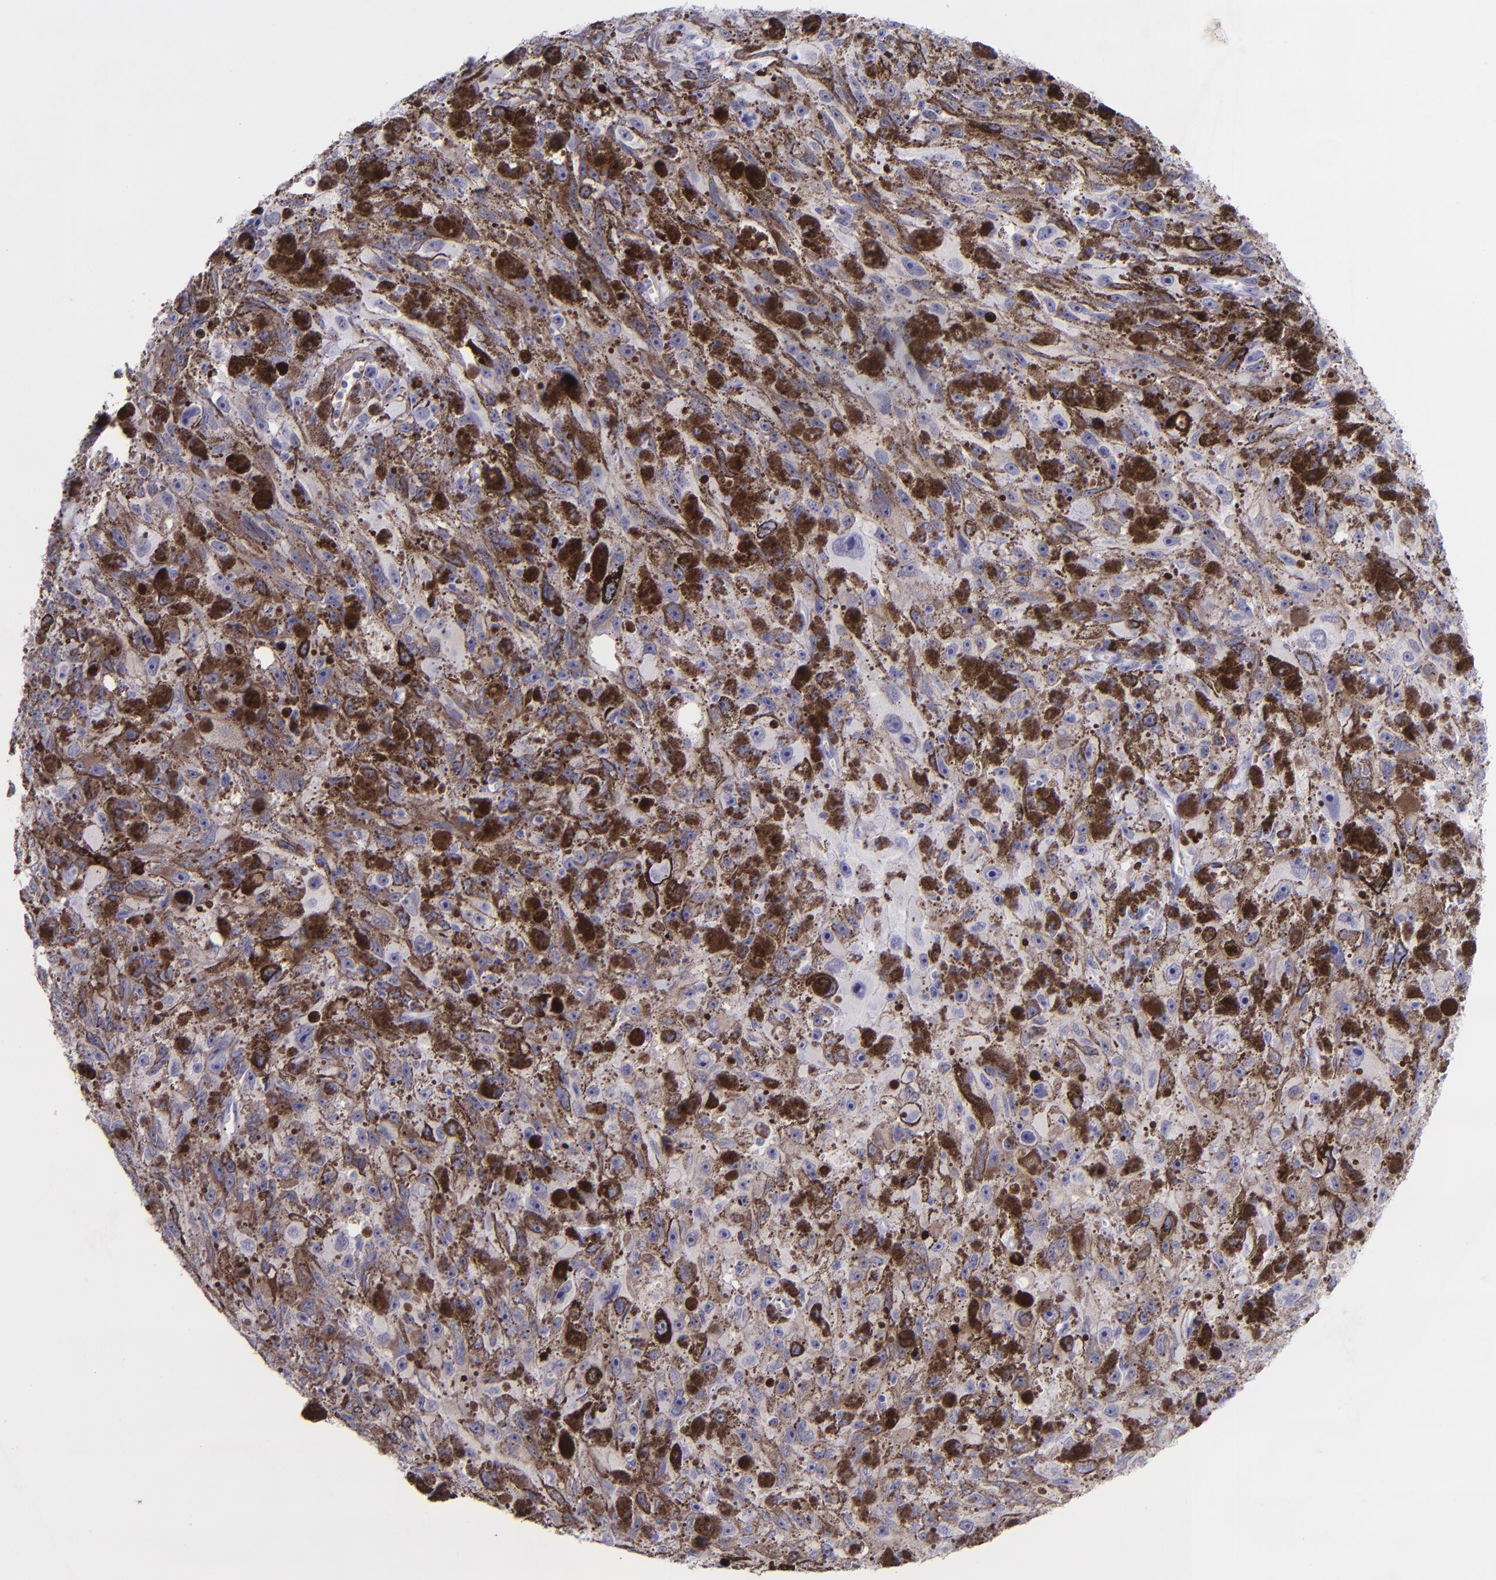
{"staining": {"intensity": "negative", "quantity": "none", "location": "none"}, "tissue": "melanoma", "cell_type": "Tumor cells", "image_type": "cancer", "snomed": [{"axis": "morphology", "description": "Malignant melanoma, NOS"}, {"axis": "topography", "description": "Skin"}], "caption": "A micrograph of malignant melanoma stained for a protein reveals no brown staining in tumor cells. The staining was performed using DAB (3,3'-diaminobenzidine) to visualize the protein expression in brown, while the nuclei were stained in blue with hematoxylin (Magnification: 20x).", "gene": "SELE", "patient": {"sex": "female", "age": 104}}